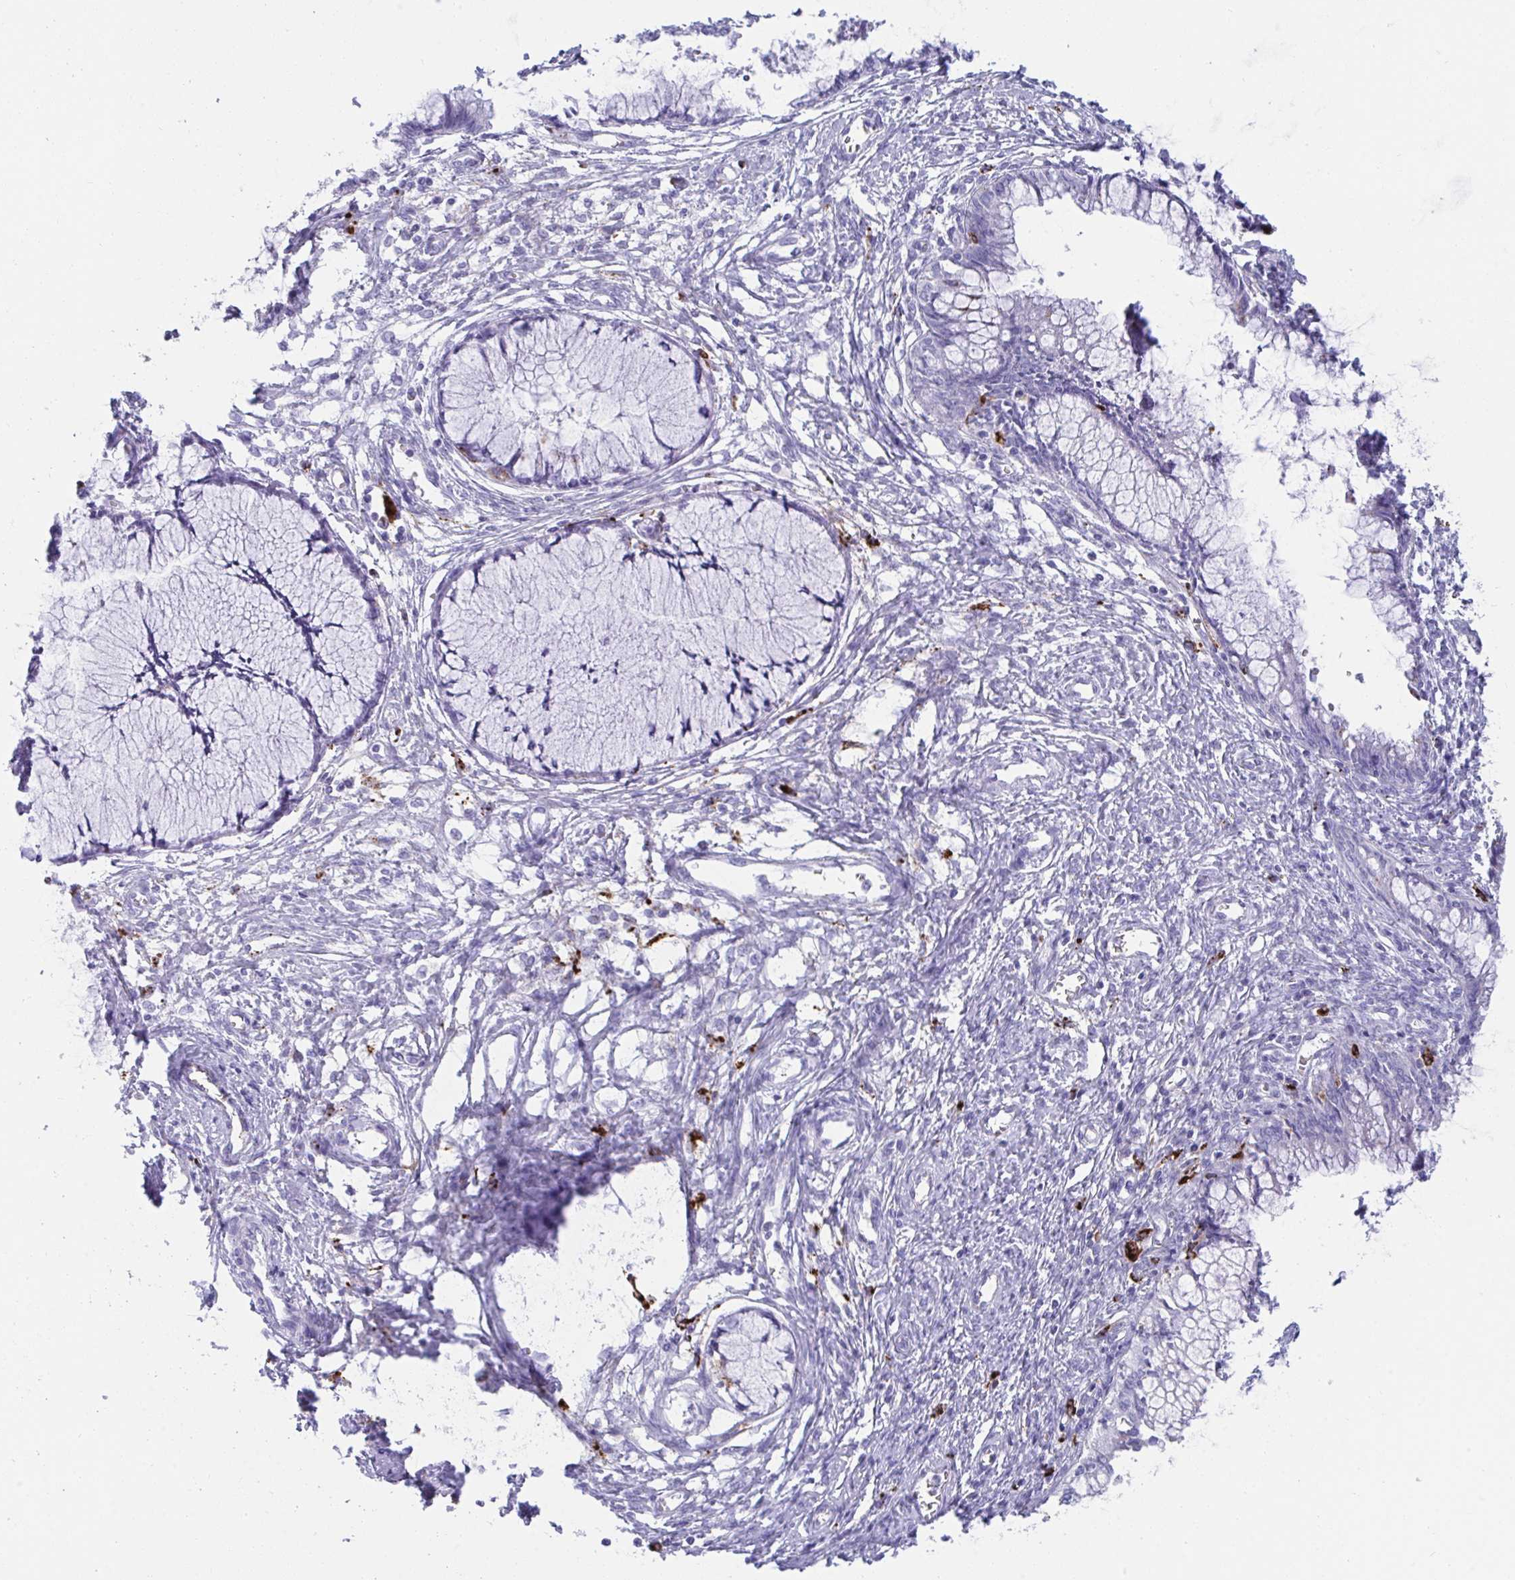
{"staining": {"intensity": "negative", "quantity": "none", "location": "none"}, "tissue": "cervical cancer", "cell_type": "Tumor cells", "image_type": "cancer", "snomed": [{"axis": "morphology", "description": "Adenocarcinoma, NOS"}, {"axis": "topography", "description": "Cervix"}], "caption": "A histopathology image of human cervical cancer is negative for staining in tumor cells.", "gene": "CPVL", "patient": {"sex": "female", "age": 44}}